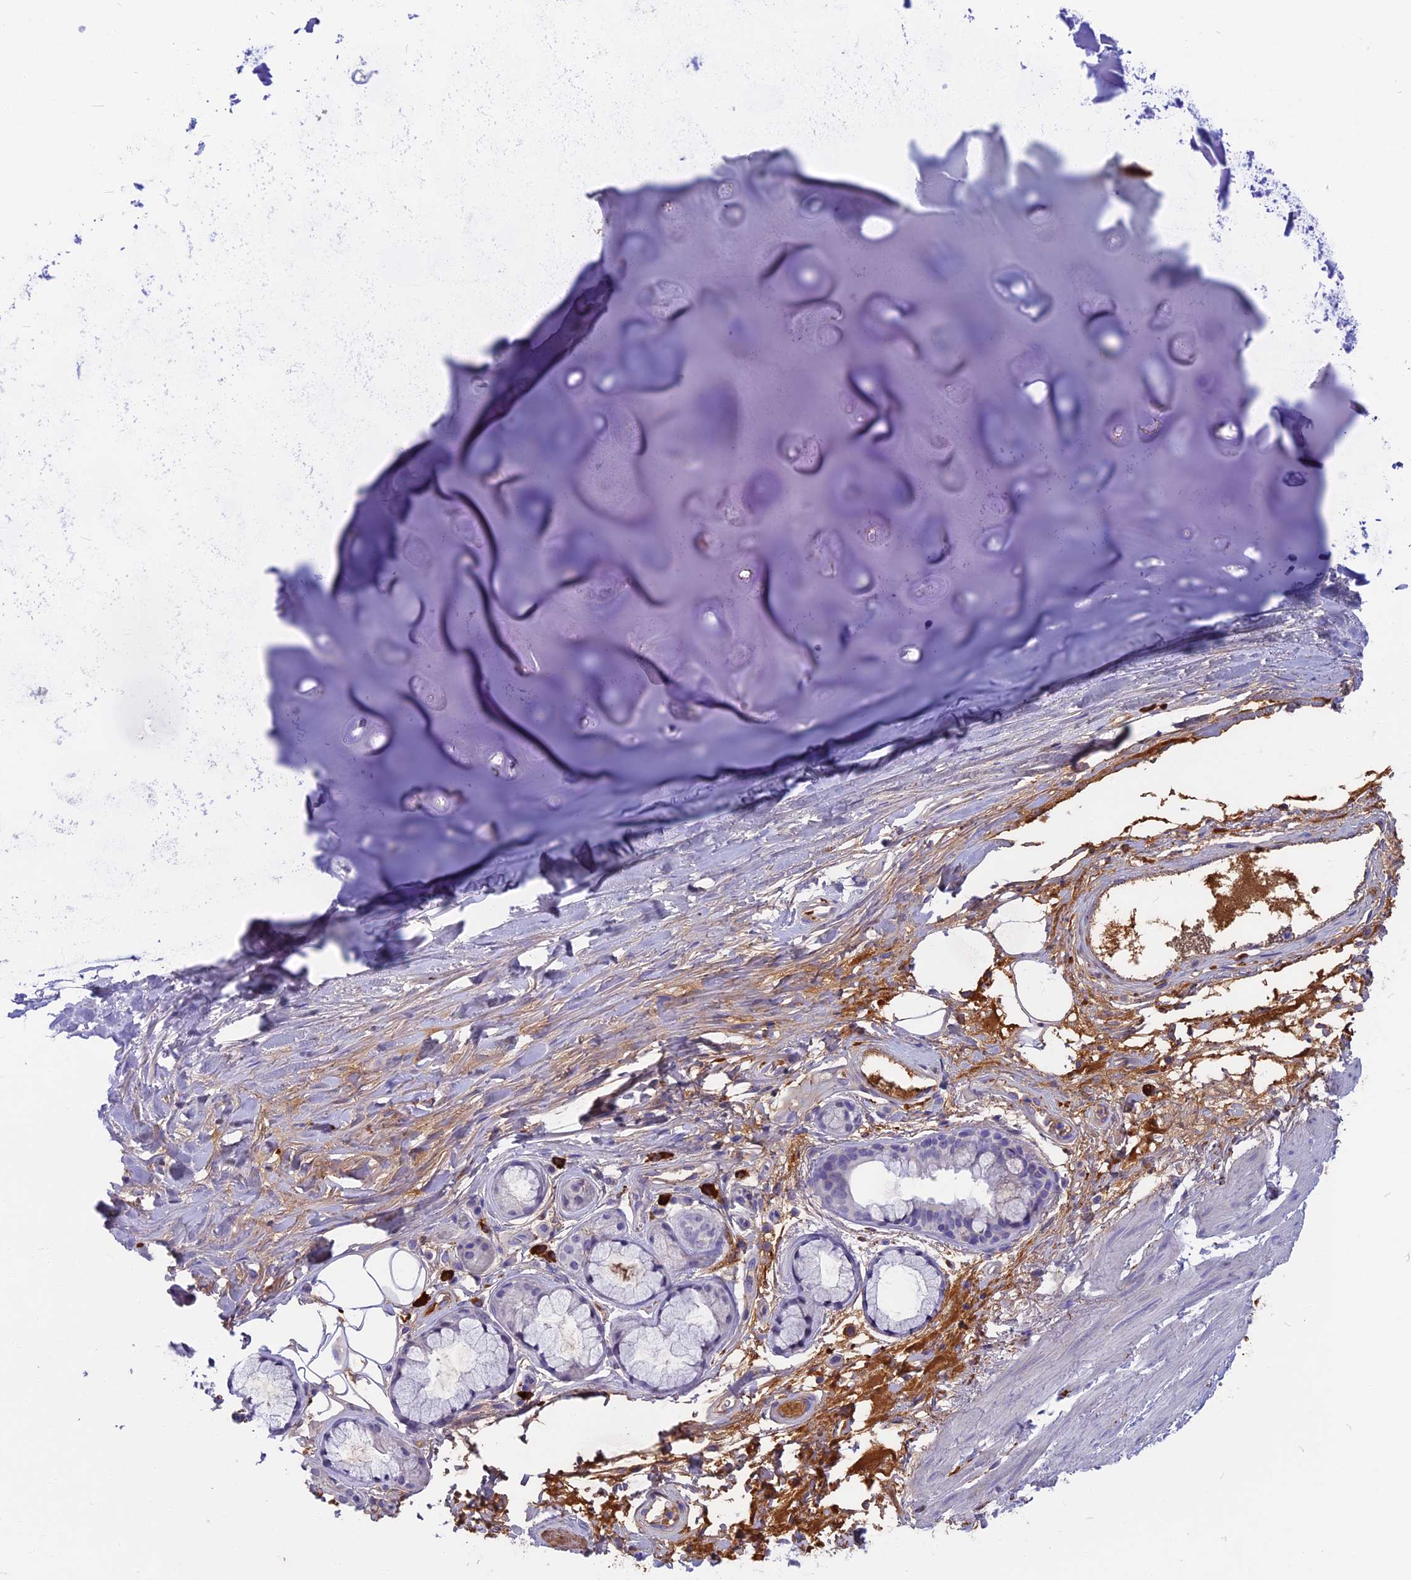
{"staining": {"intensity": "negative", "quantity": "none", "location": "none"}, "tissue": "adipose tissue", "cell_type": "Adipocytes", "image_type": "normal", "snomed": [{"axis": "morphology", "description": "Normal tissue, NOS"}, {"axis": "topography", "description": "Cartilage tissue"}], "caption": "A micrograph of adipose tissue stained for a protein demonstrates no brown staining in adipocytes. (DAB IHC, high magnification).", "gene": "SNAP91", "patient": {"sex": "female", "age": 63}}